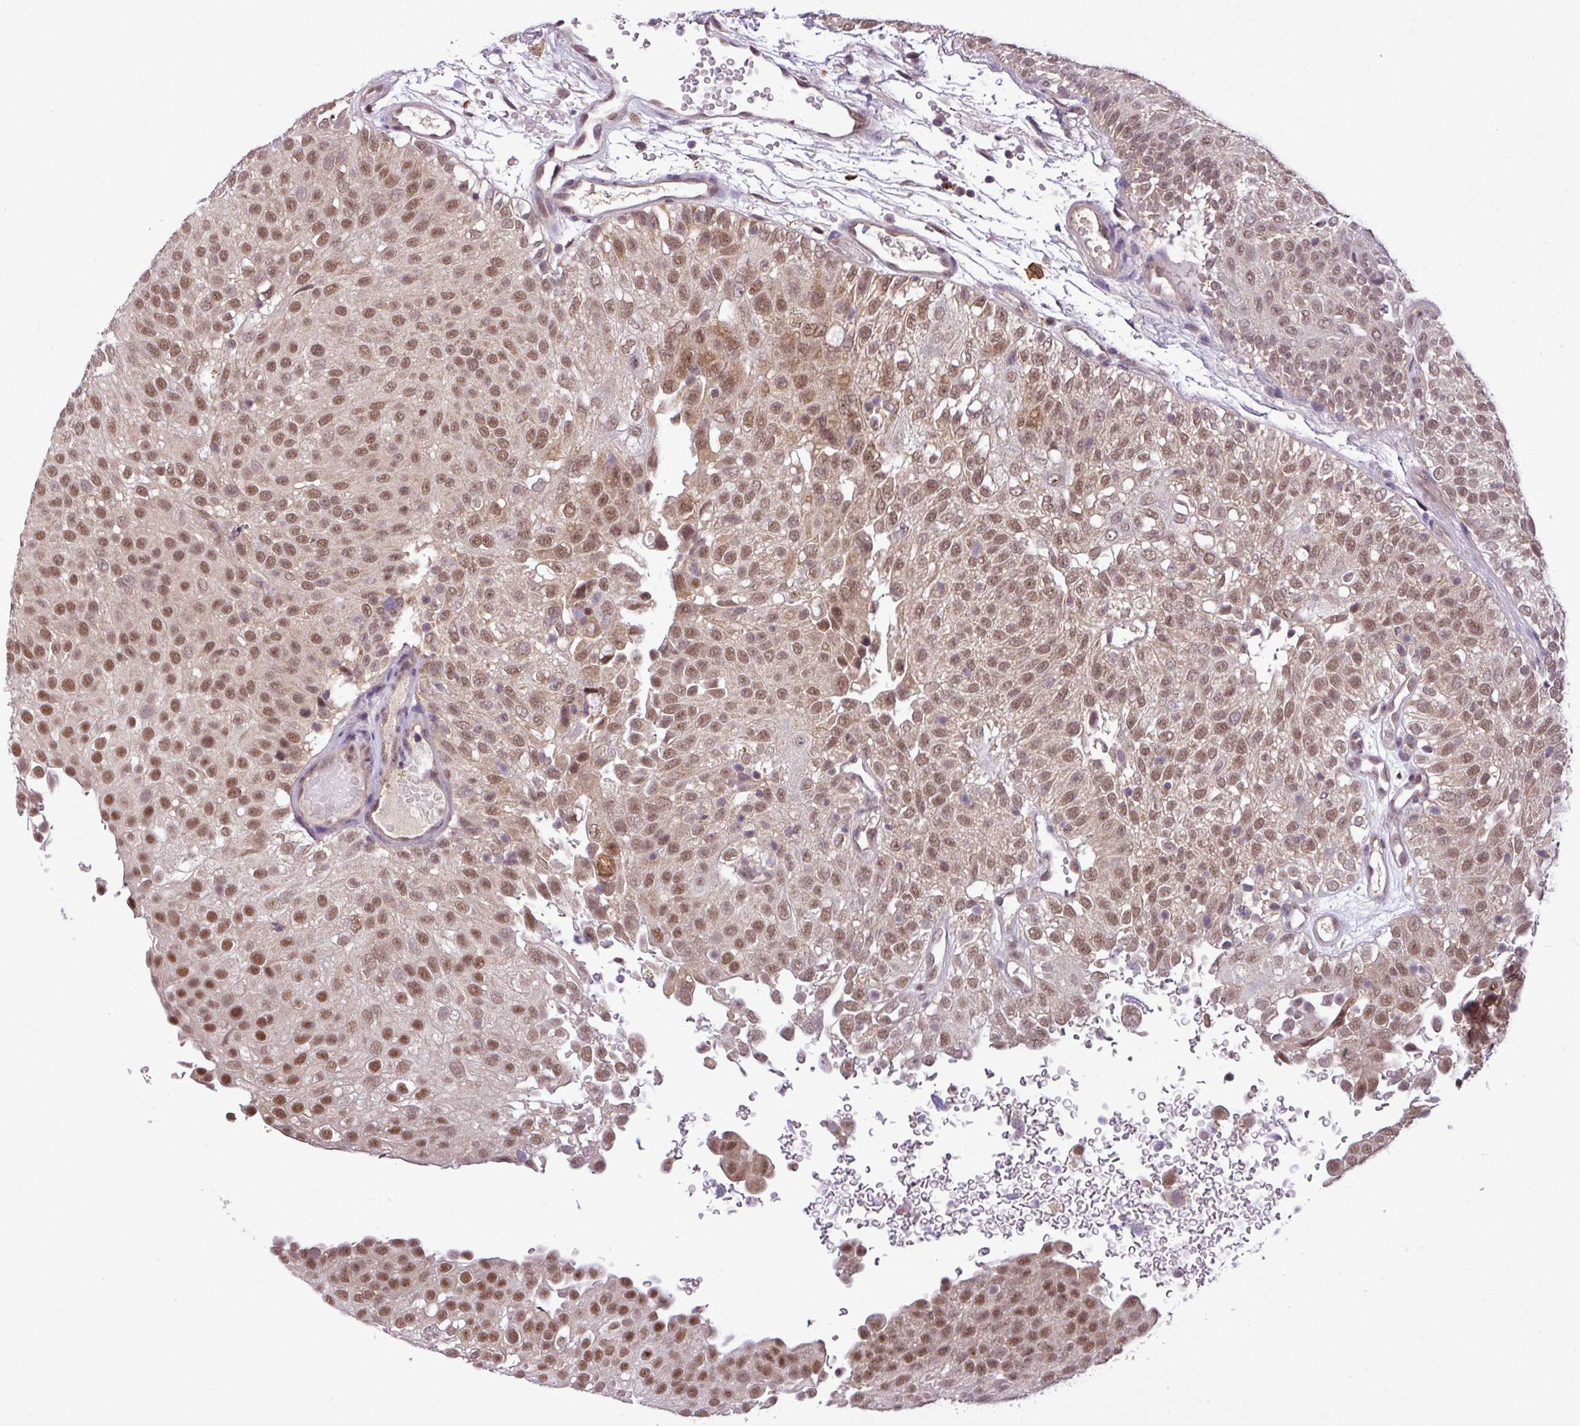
{"staining": {"intensity": "moderate", "quantity": ">75%", "location": "nuclear"}, "tissue": "urothelial cancer", "cell_type": "Tumor cells", "image_type": "cancer", "snomed": [{"axis": "morphology", "description": "Urothelial carcinoma, Low grade"}, {"axis": "topography", "description": "Urinary bladder"}], "caption": "High-magnification brightfield microscopy of urothelial cancer stained with DAB (brown) and counterstained with hematoxylin (blue). tumor cells exhibit moderate nuclear positivity is identified in approximately>75% of cells. (Brightfield microscopy of DAB IHC at high magnification).", "gene": "MFHAS1", "patient": {"sex": "male", "age": 78}}